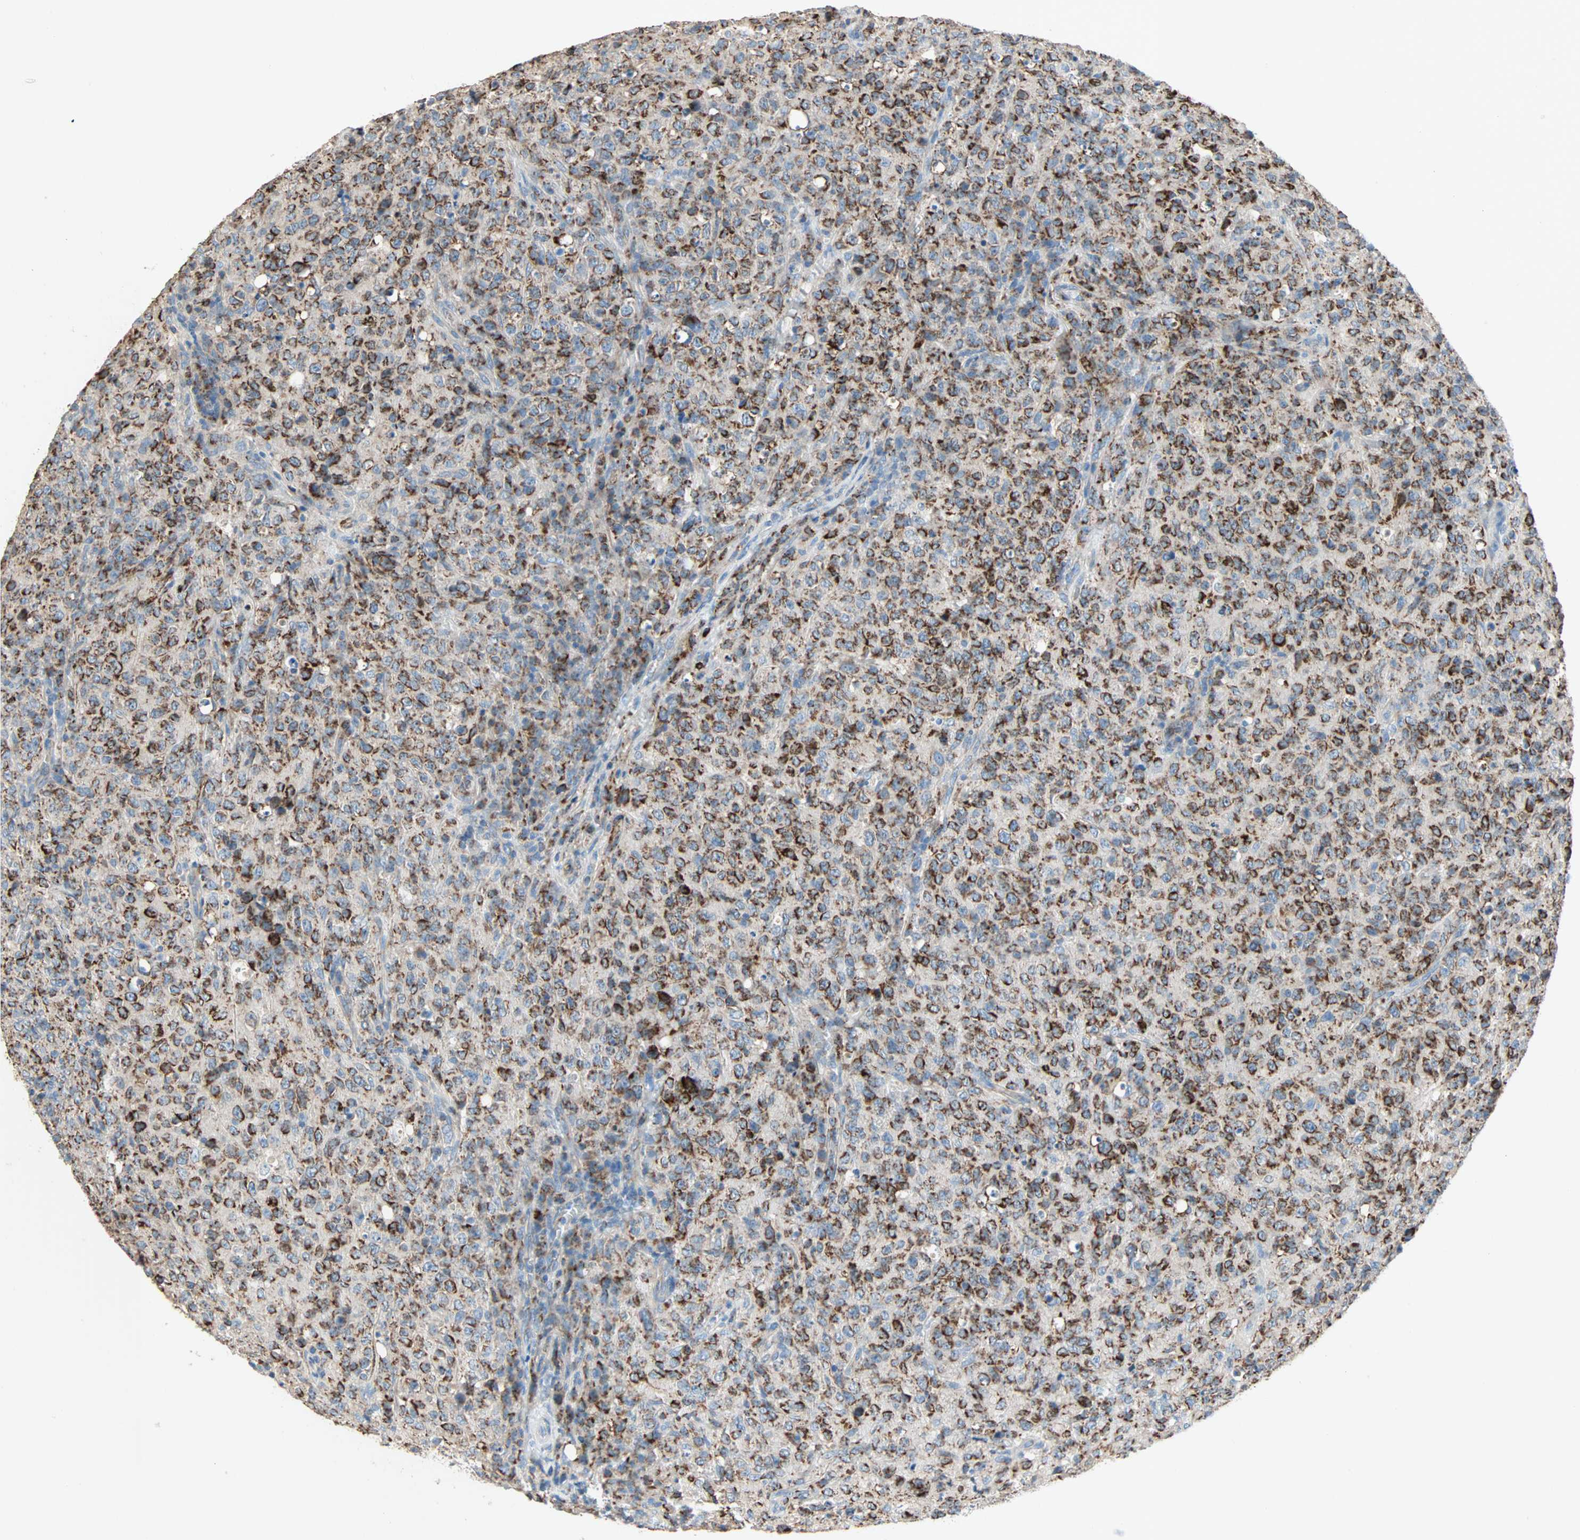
{"staining": {"intensity": "moderate", "quantity": ">75%", "location": "cytoplasmic/membranous"}, "tissue": "lymphoma", "cell_type": "Tumor cells", "image_type": "cancer", "snomed": [{"axis": "morphology", "description": "Malignant lymphoma, non-Hodgkin's type, High grade"}, {"axis": "topography", "description": "Tonsil"}], "caption": "Lymphoma was stained to show a protein in brown. There is medium levels of moderate cytoplasmic/membranous expression in about >75% of tumor cells.", "gene": "ACVRL1", "patient": {"sex": "female", "age": 36}}